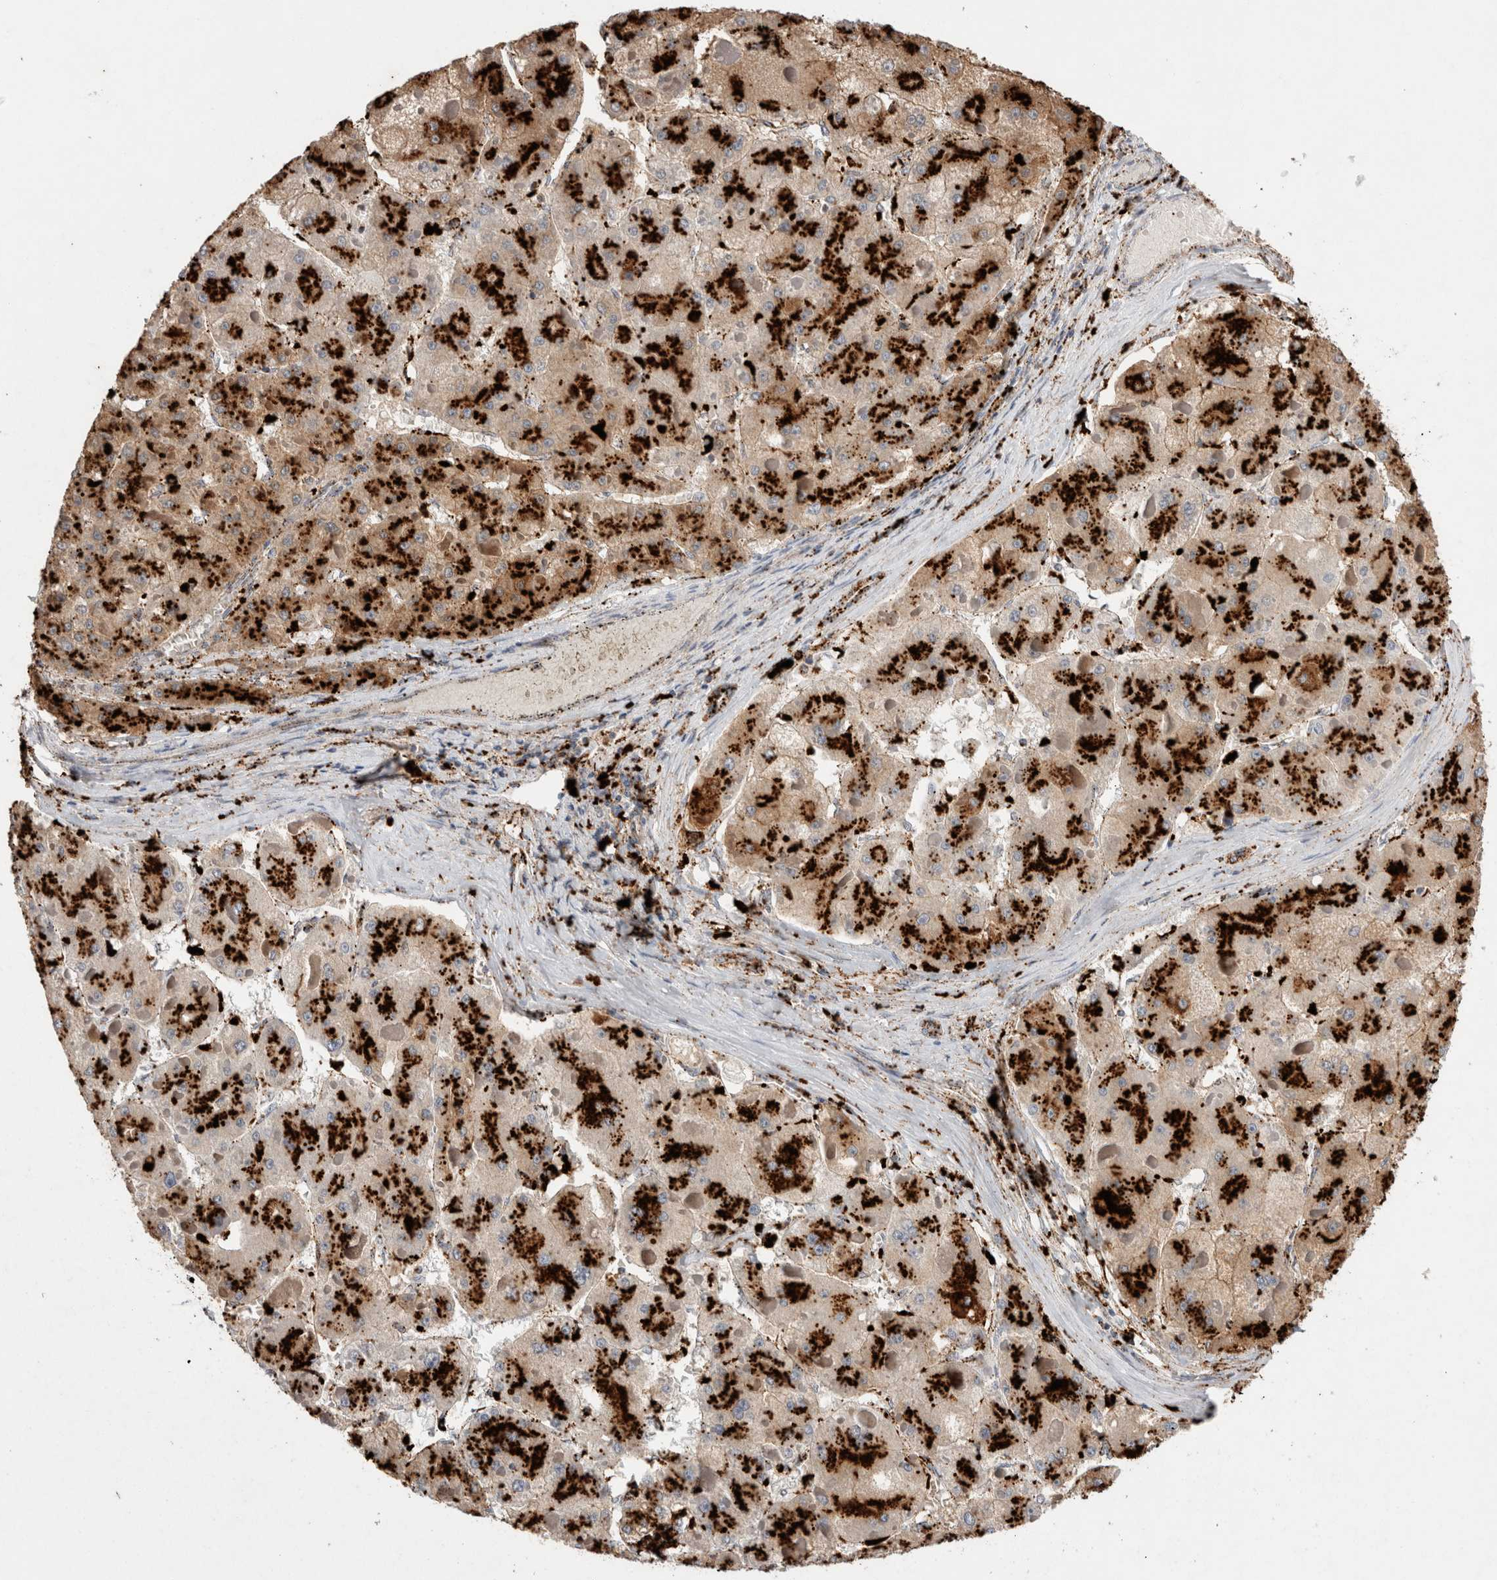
{"staining": {"intensity": "strong", "quantity": ">75%", "location": "cytoplasmic/membranous"}, "tissue": "liver cancer", "cell_type": "Tumor cells", "image_type": "cancer", "snomed": [{"axis": "morphology", "description": "Carcinoma, Hepatocellular, NOS"}, {"axis": "topography", "description": "Liver"}], "caption": "DAB (3,3'-diaminobenzidine) immunohistochemical staining of liver cancer shows strong cytoplasmic/membranous protein expression in approximately >75% of tumor cells.", "gene": "CTSA", "patient": {"sex": "female", "age": 73}}